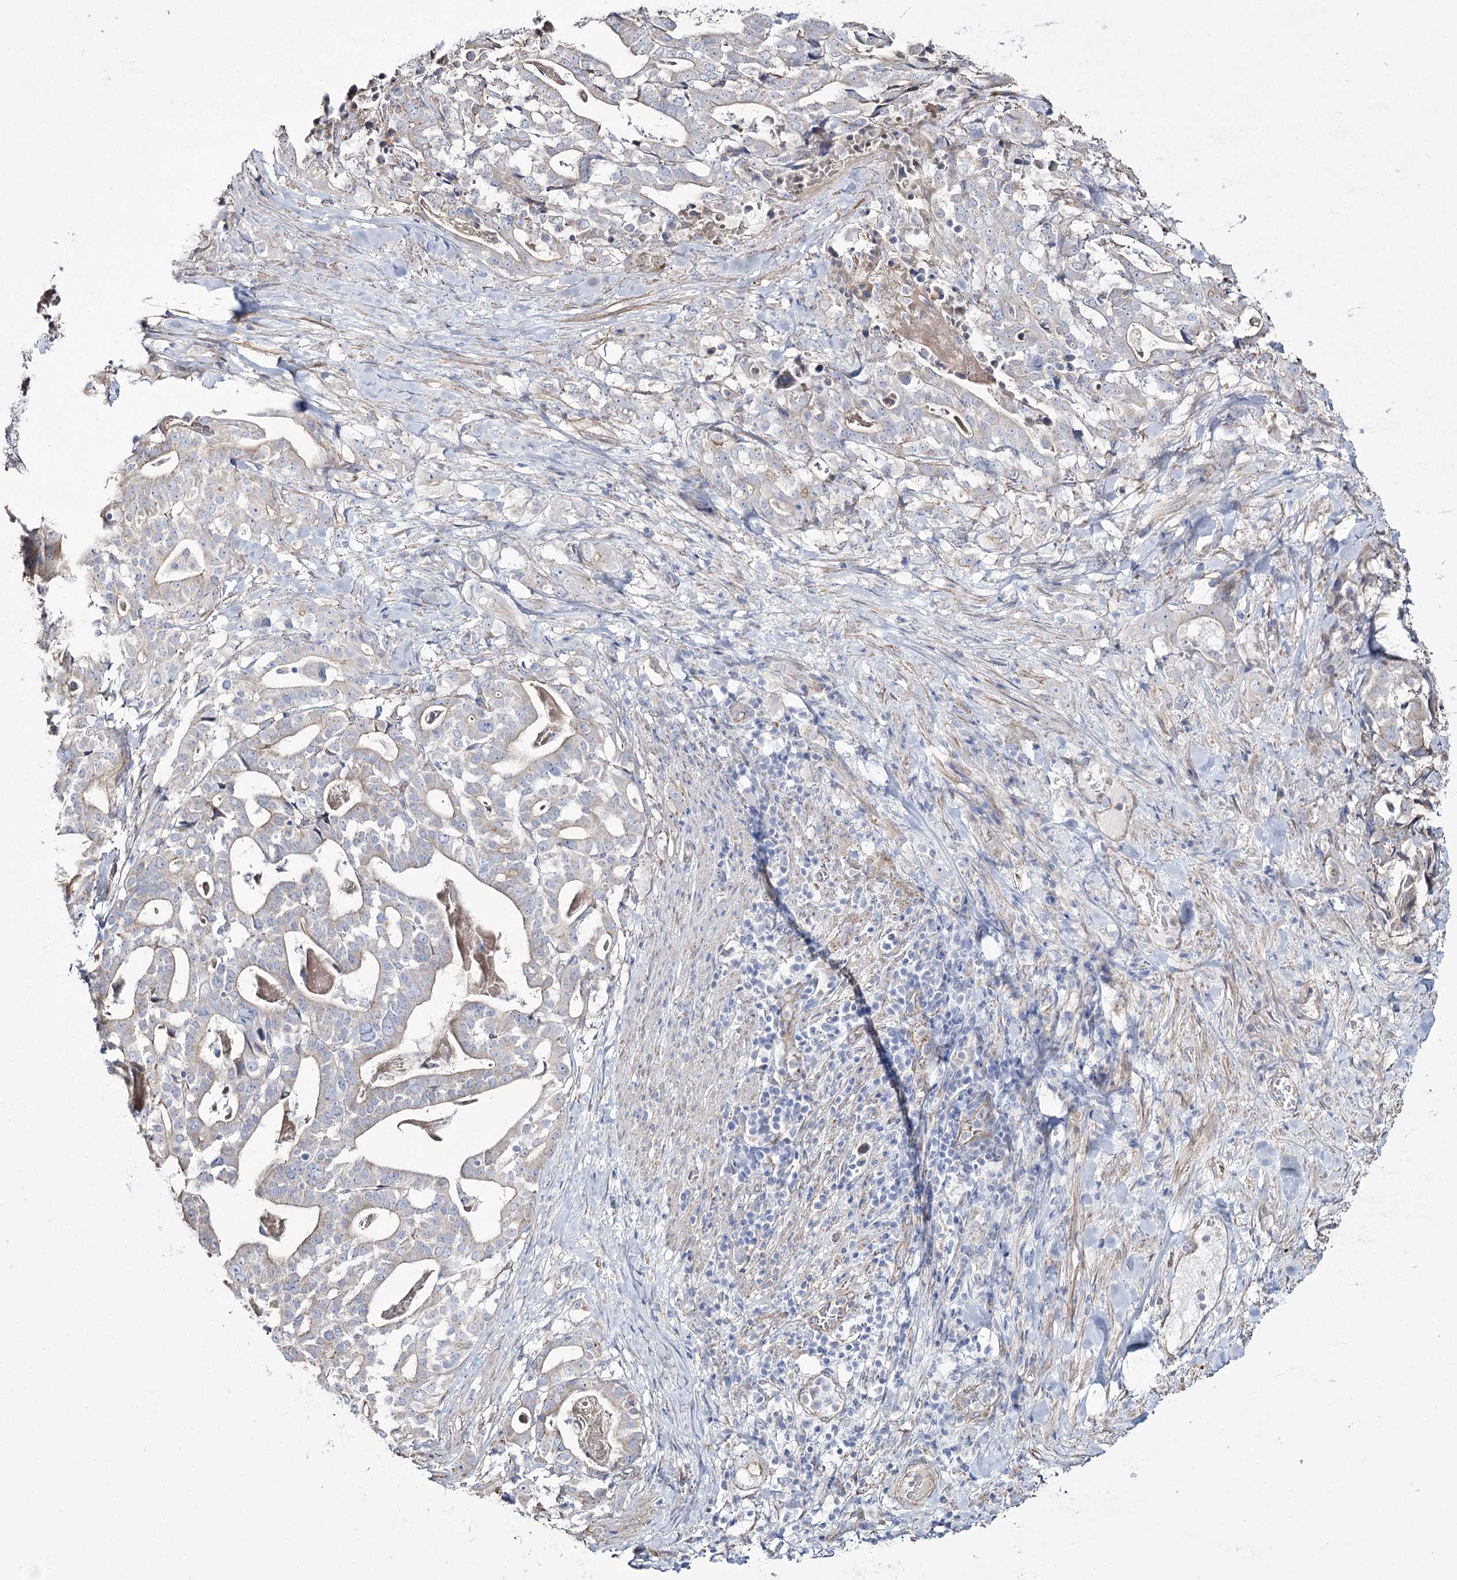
{"staining": {"intensity": "weak", "quantity": "<25%", "location": "cytoplasmic/membranous"}, "tissue": "stomach cancer", "cell_type": "Tumor cells", "image_type": "cancer", "snomed": [{"axis": "morphology", "description": "Adenocarcinoma, NOS"}, {"axis": "topography", "description": "Stomach"}], "caption": "This is an IHC image of stomach cancer (adenocarcinoma). There is no staining in tumor cells.", "gene": "ME3", "patient": {"sex": "male", "age": 48}}